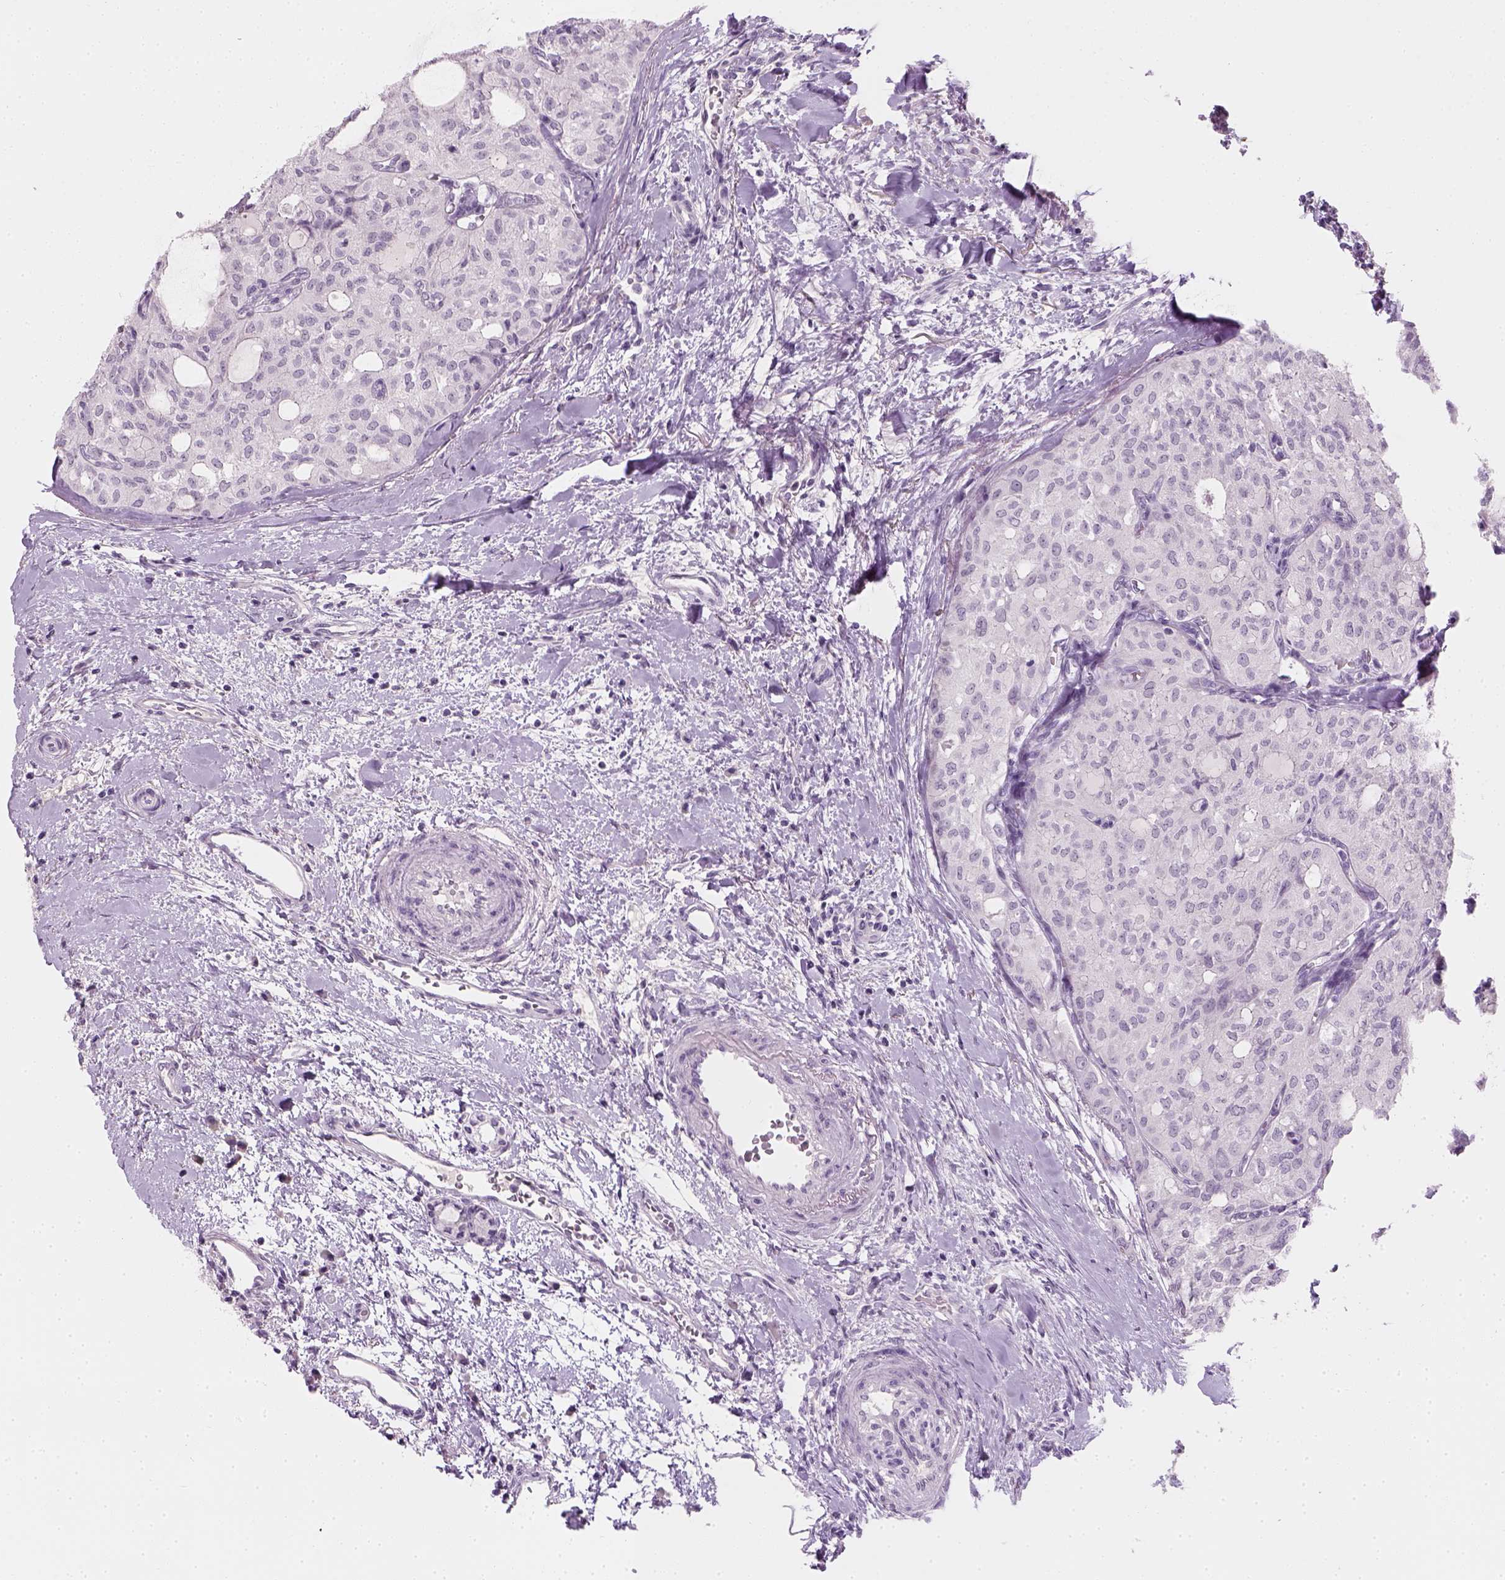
{"staining": {"intensity": "negative", "quantity": "none", "location": "none"}, "tissue": "thyroid cancer", "cell_type": "Tumor cells", "image_type": "cancer", "snomed": [{"axis": "morphology", "description": "Follicular adenoma carcinoma, NOS"}, {"axis": "topography", "description": "Thyroid gland"}], "caption": "IHC histopathology image of human thyroid cancer (follicular adenoma carcinoma) stained for a protein (brown), which displays no staining in tumor cells.", "gene": "TH", "patient": {"sex": "male", "age": 75}}